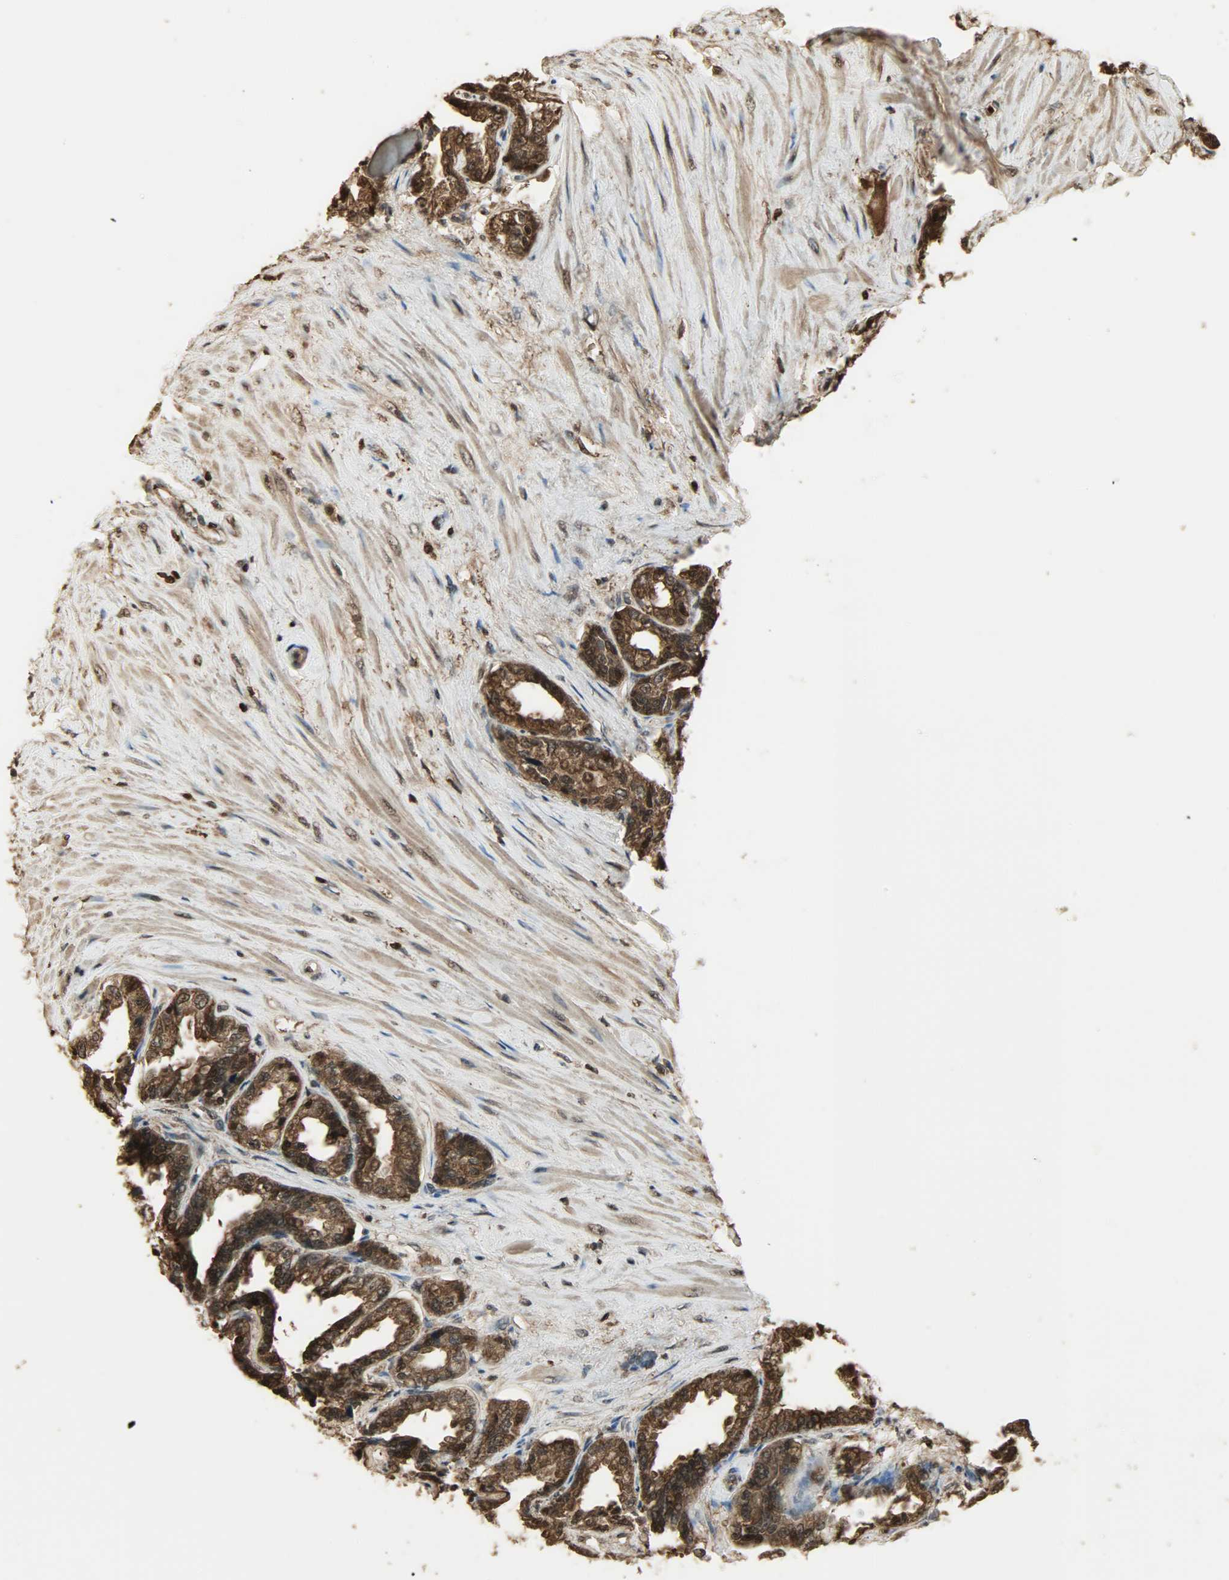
{"staining": {"intensity": "strong", "quantity": ">75%", "location": "cytoplasmic/membranous,nuclear"}, "tissue": "seminal vesicle", "cell_type": "Glandular cells", "image_type": "normal", "snomed": [{"axis": "morphology", "description": "Normal tissue, NOS"}, {"axis": "morphology", "description": "Inflammation, NOS"}, {"axis": "topography", "description": "Urinary bladder"}, {"axis": "topography", "description": "Prostate"}, {"axis": "topography", "description": "Seminal veicle"}], "caption": "Immunohistochemistry photomicrograph of unremarkable seminal vesicle: human seminal vesicle stained using immunohistochemistry exhibits high levels of strong protein expression localized specifically in the cytoplasmic/membranous,nuclear of glandular cells, appearing as a cytoplasmic/membranous,nuclear brown color.", "gene": "YWHAZ", "patient": {"sex": "male", "age": 82}}